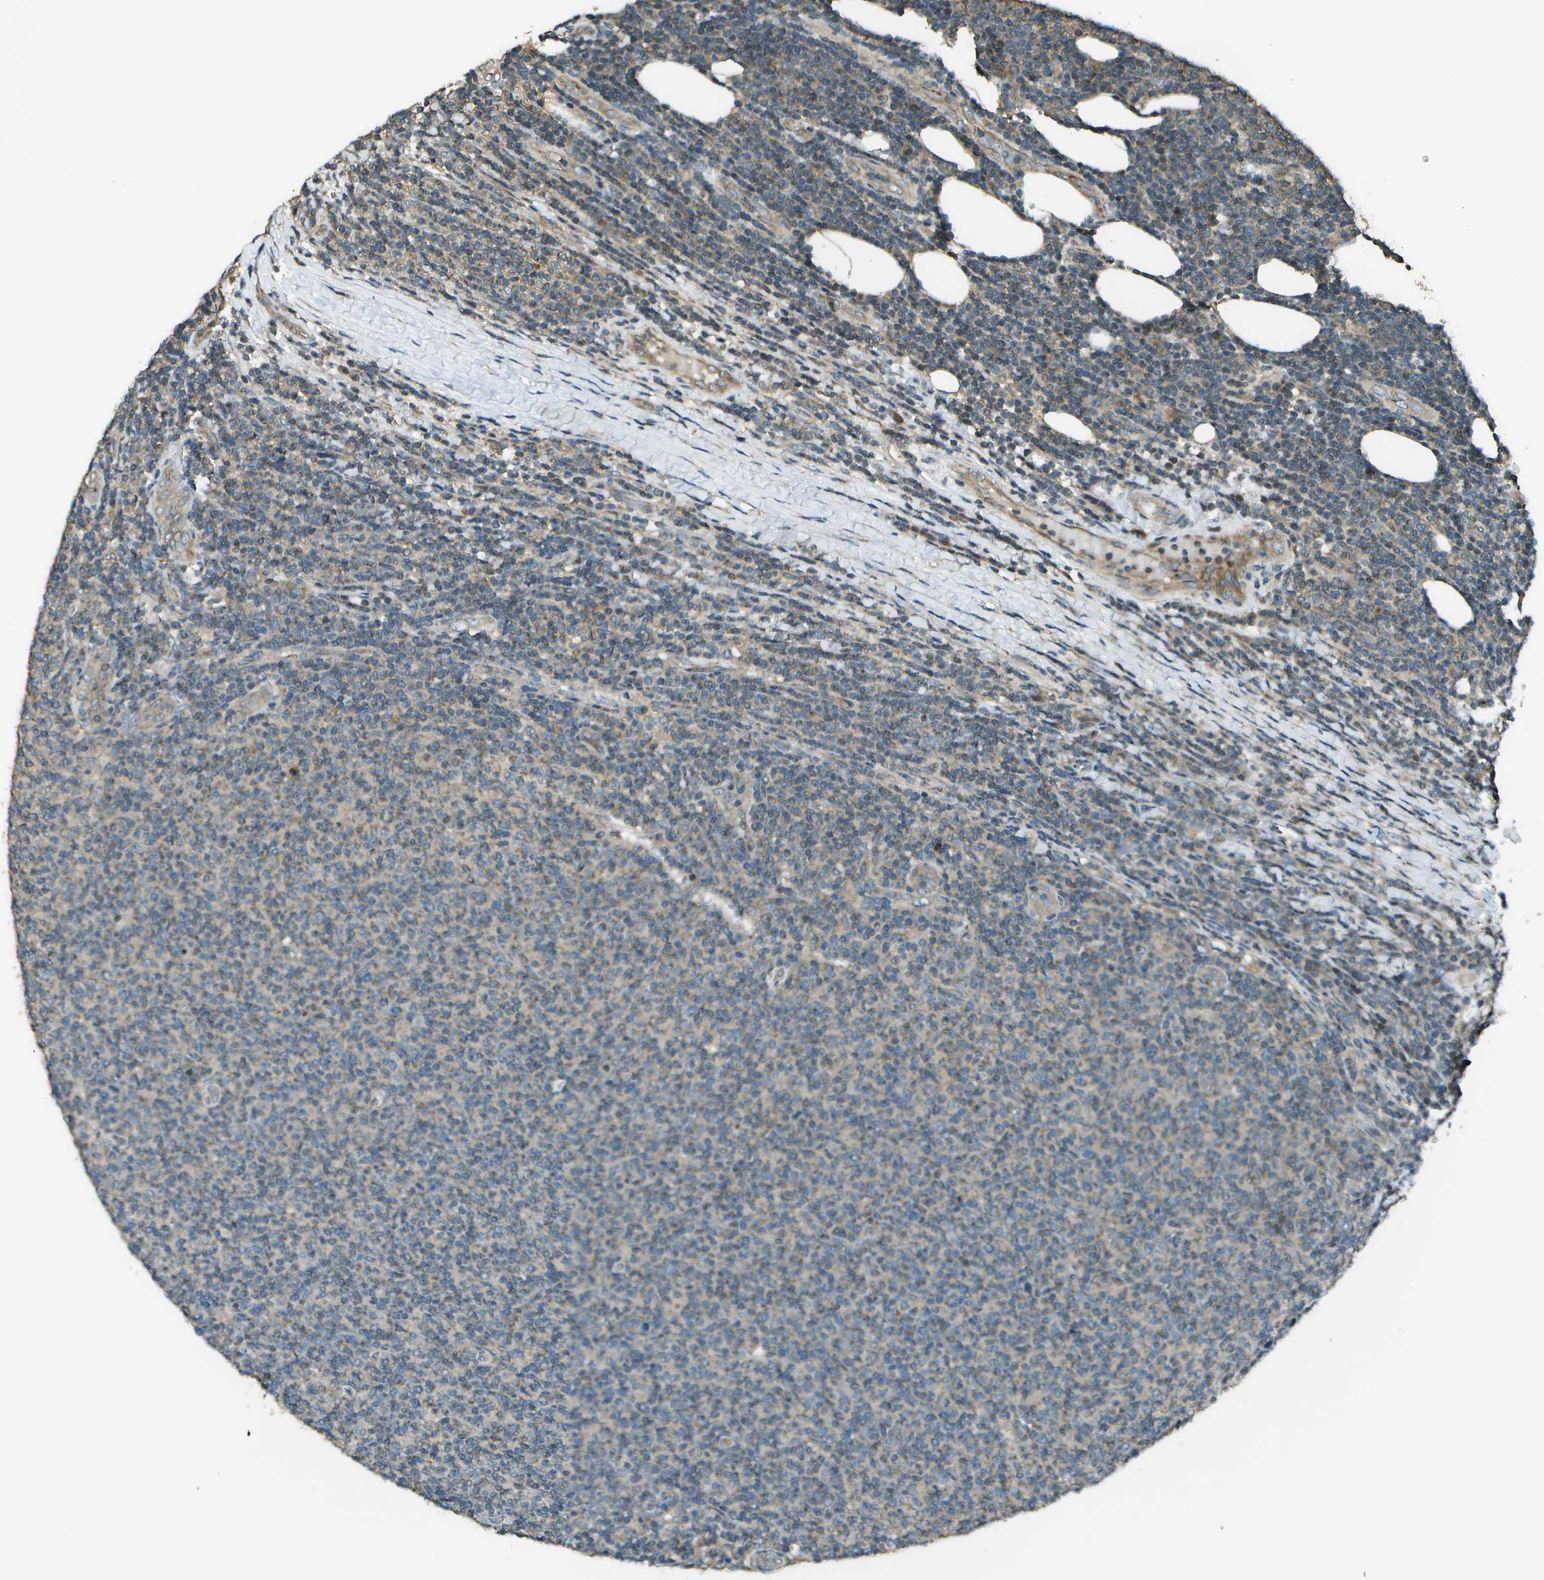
{"staining": {"intensity": "moderate", "quantity": "<25%", "location": "cytoplasmic/membranous"}, "tissue": "lymphoma", "cell_type": "Tumor cells", "image_type": "cancer", "snomed": [{"axis": "morphology", "description": "Malignant lymphoma, non-Hodgkin's type, Low grade"}, {"axis": "topography", "description": "Lymph node"}], "caption": "Protein staining by IHC shows moderate cytoplasmic/membranous positivity in about <25% of tumor cells in lymphoma.", "gene": "PLPBP", "patient": {"sex": "male", "age": 66}}